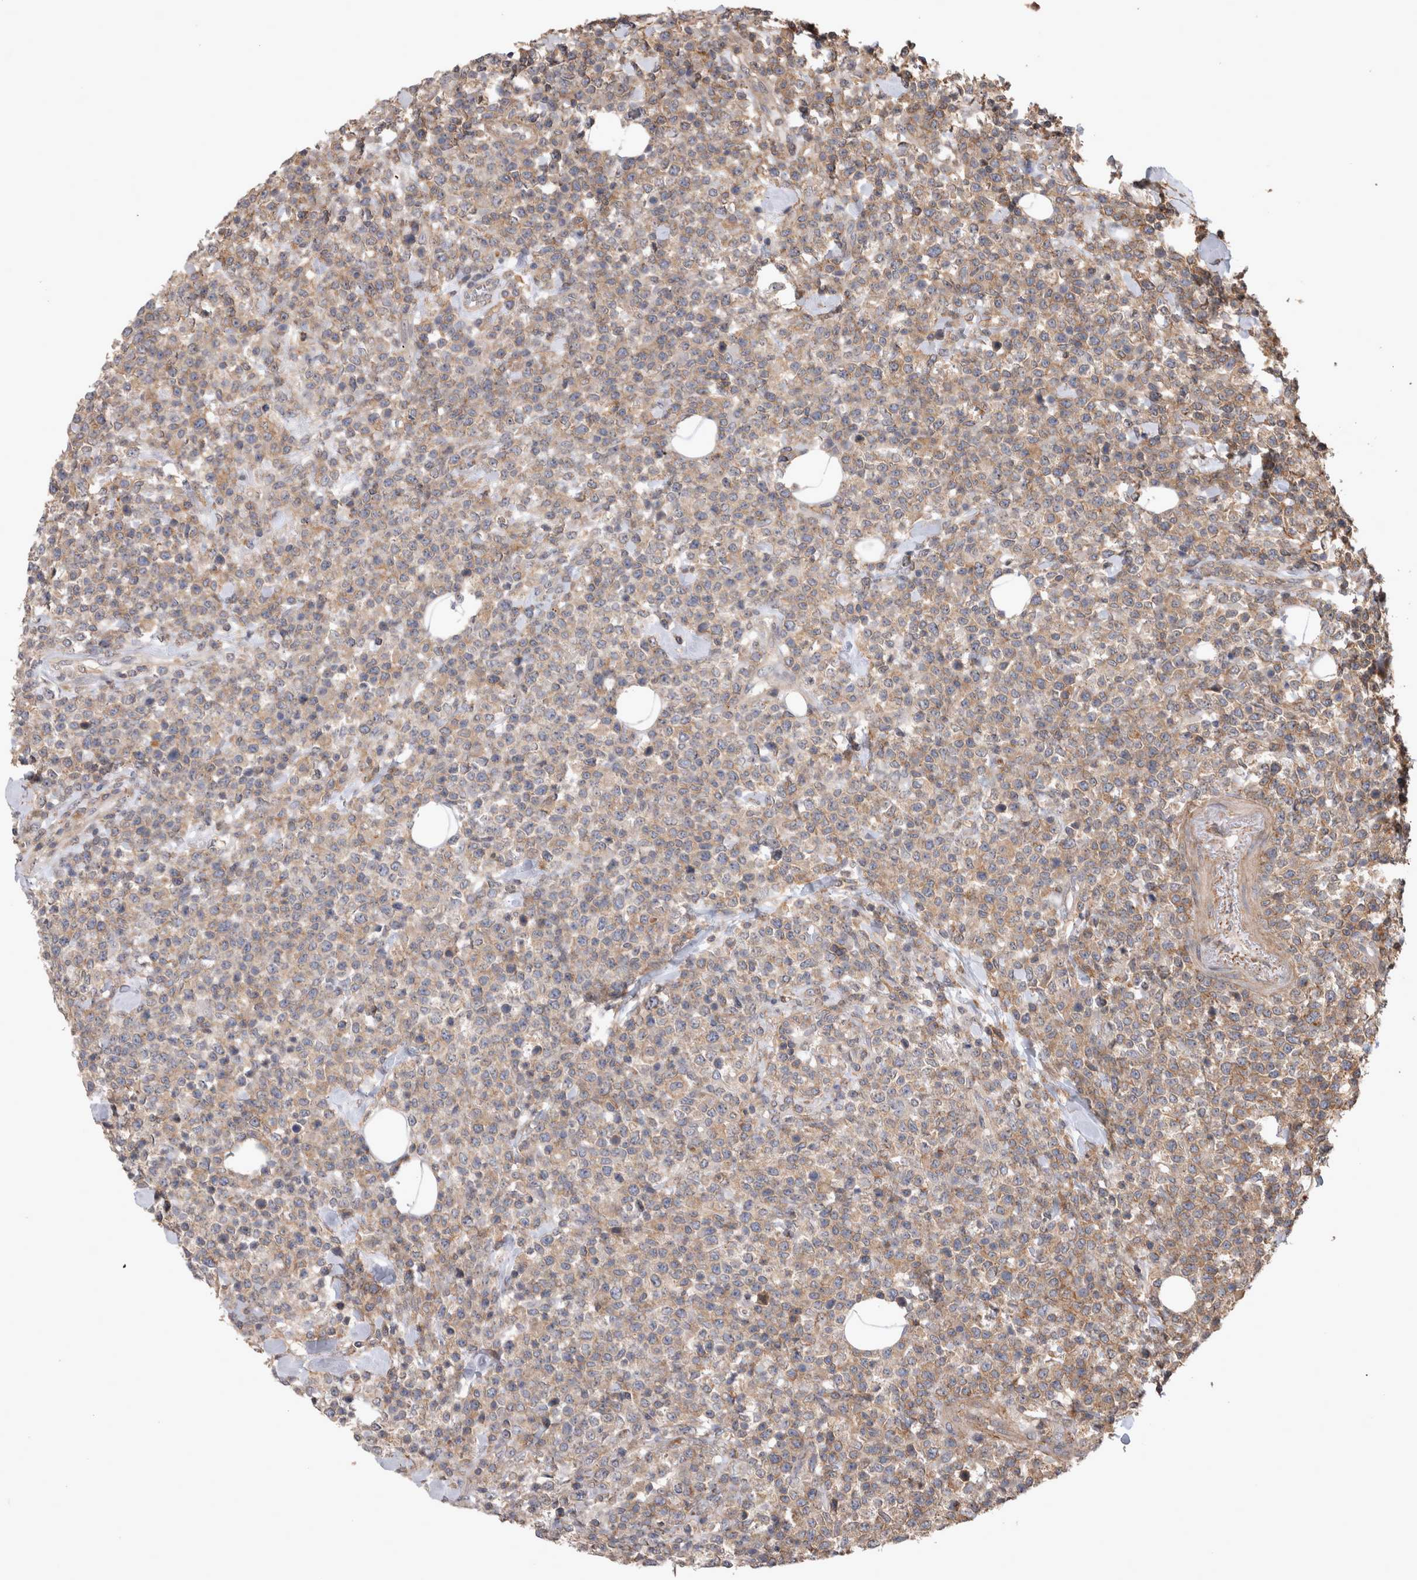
{"staining": {"intensity": "negative", "quantity": "none", "location": "none"}, "tissue": "lymphoma", "cell_type": "Tumor cells", "image_type": "cancer", "snomed": [{"axis": "morphology", "description": "Malignant lymphoma, non-Hodgkin's type, High grade"}, {"axis": "topography", "description": "Colon"}], "caption": "Malignant lymphoma, non-Hodgkin's type (high-grade) was stained to show a protein in brown. There is no significant expression in tumor cells.", "gene": "SPATA48", "patient": {"sex": "female", "age": 53}}